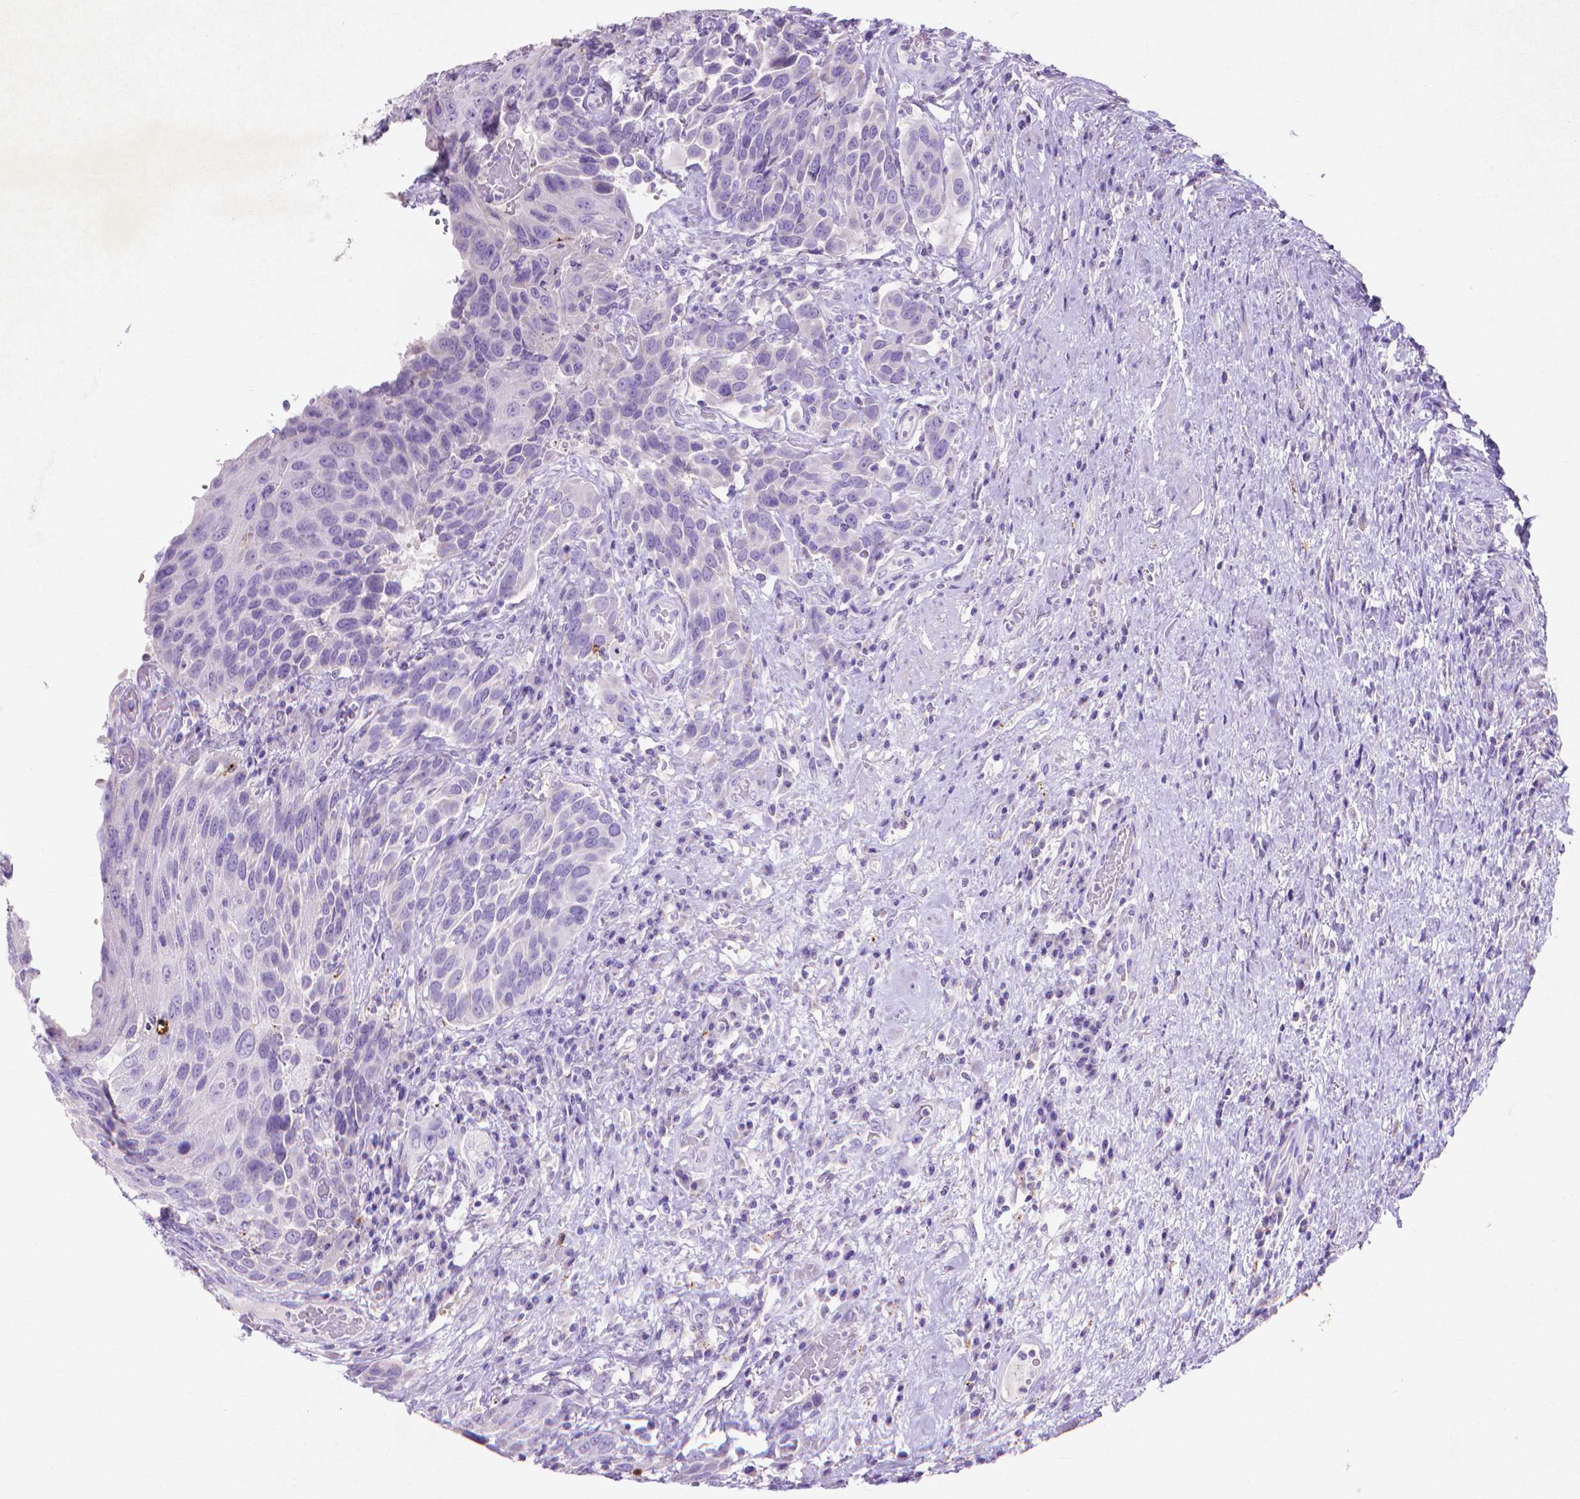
{"staining": {"intensity": "negative", "quantity": "none", "location": "none"}, "tissue": "urothelial cancer", "cell_type": "Tumor cells", "image_type": "cancer", "snomed": [{"axis": "morphology", "description": "Urothelial carcinoma, High grade"}, {"axis": "topography", "description": "Urinary bladder"}], "caption": "A high-resolution photomicrograph shows immunohistochemistry staining of high-grade urothelial carcinoma, which exhibits no significant staining in tumor cells. Brightfield microscopy of immunohistochemistry stained with DAB (brown) and hematoxylin (blue), captured at high magnification.", "gene": "MMP11", "patient": {"sex": "female", "age": 70}}